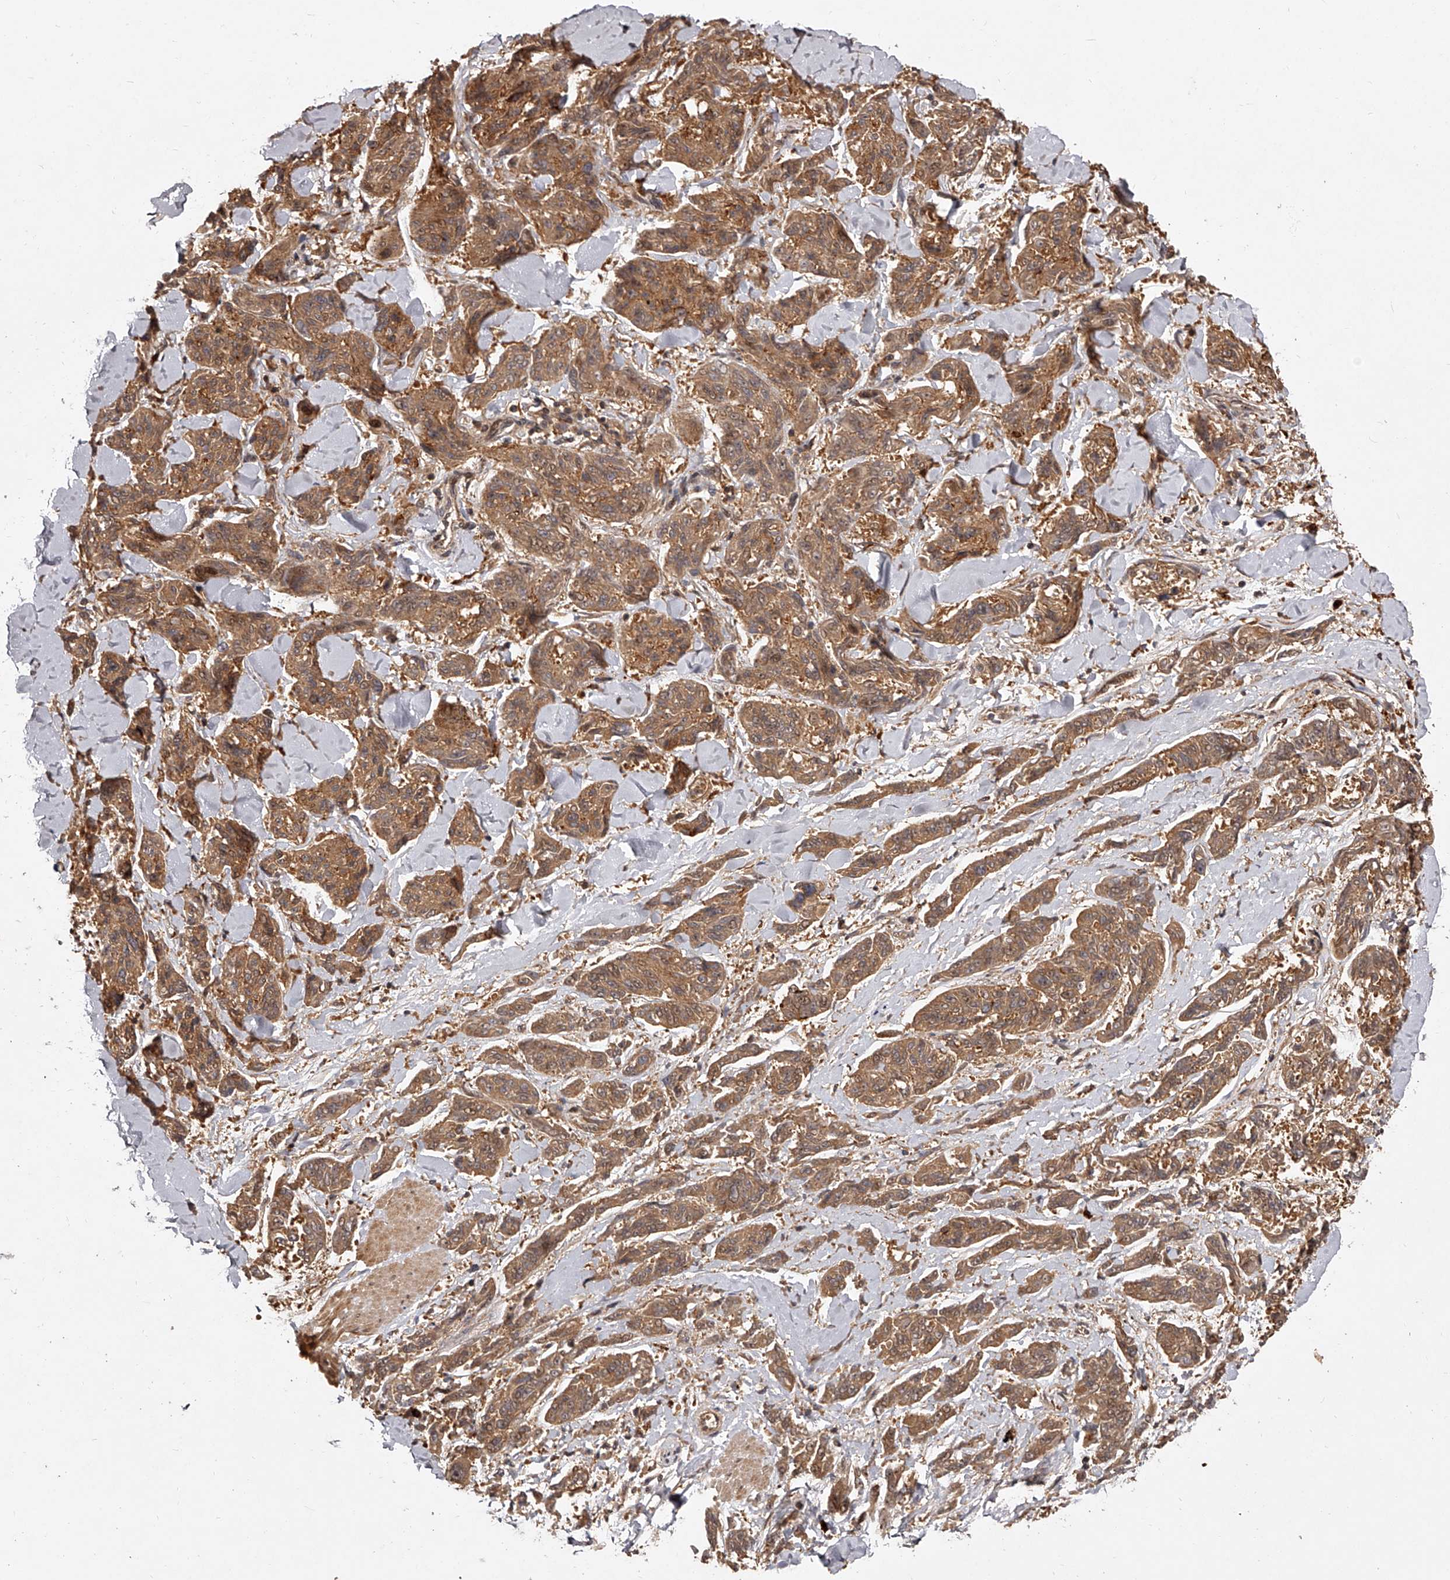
{"staining": {"intensity": "moderate", "quantity": ">75%", "location": "cytoplasmic/membranous"}, "tissue": "melanoma", "cell_type": "Tumor cells", "image_type": "cancer", "snomed": [{"axis": "morphology", "description": "Malignant melanoma, NOS"}, {"axis": "topography", "description": "Skin"}], "caption": "DAB immunohistochemical staining of human malignant melanoma demonstrates moderate cytoplasmic/membranous protein expression in about >75% of tumor cells.", "gene": "CRYZL1", "patient": {"sex": "male", "age": 53}}